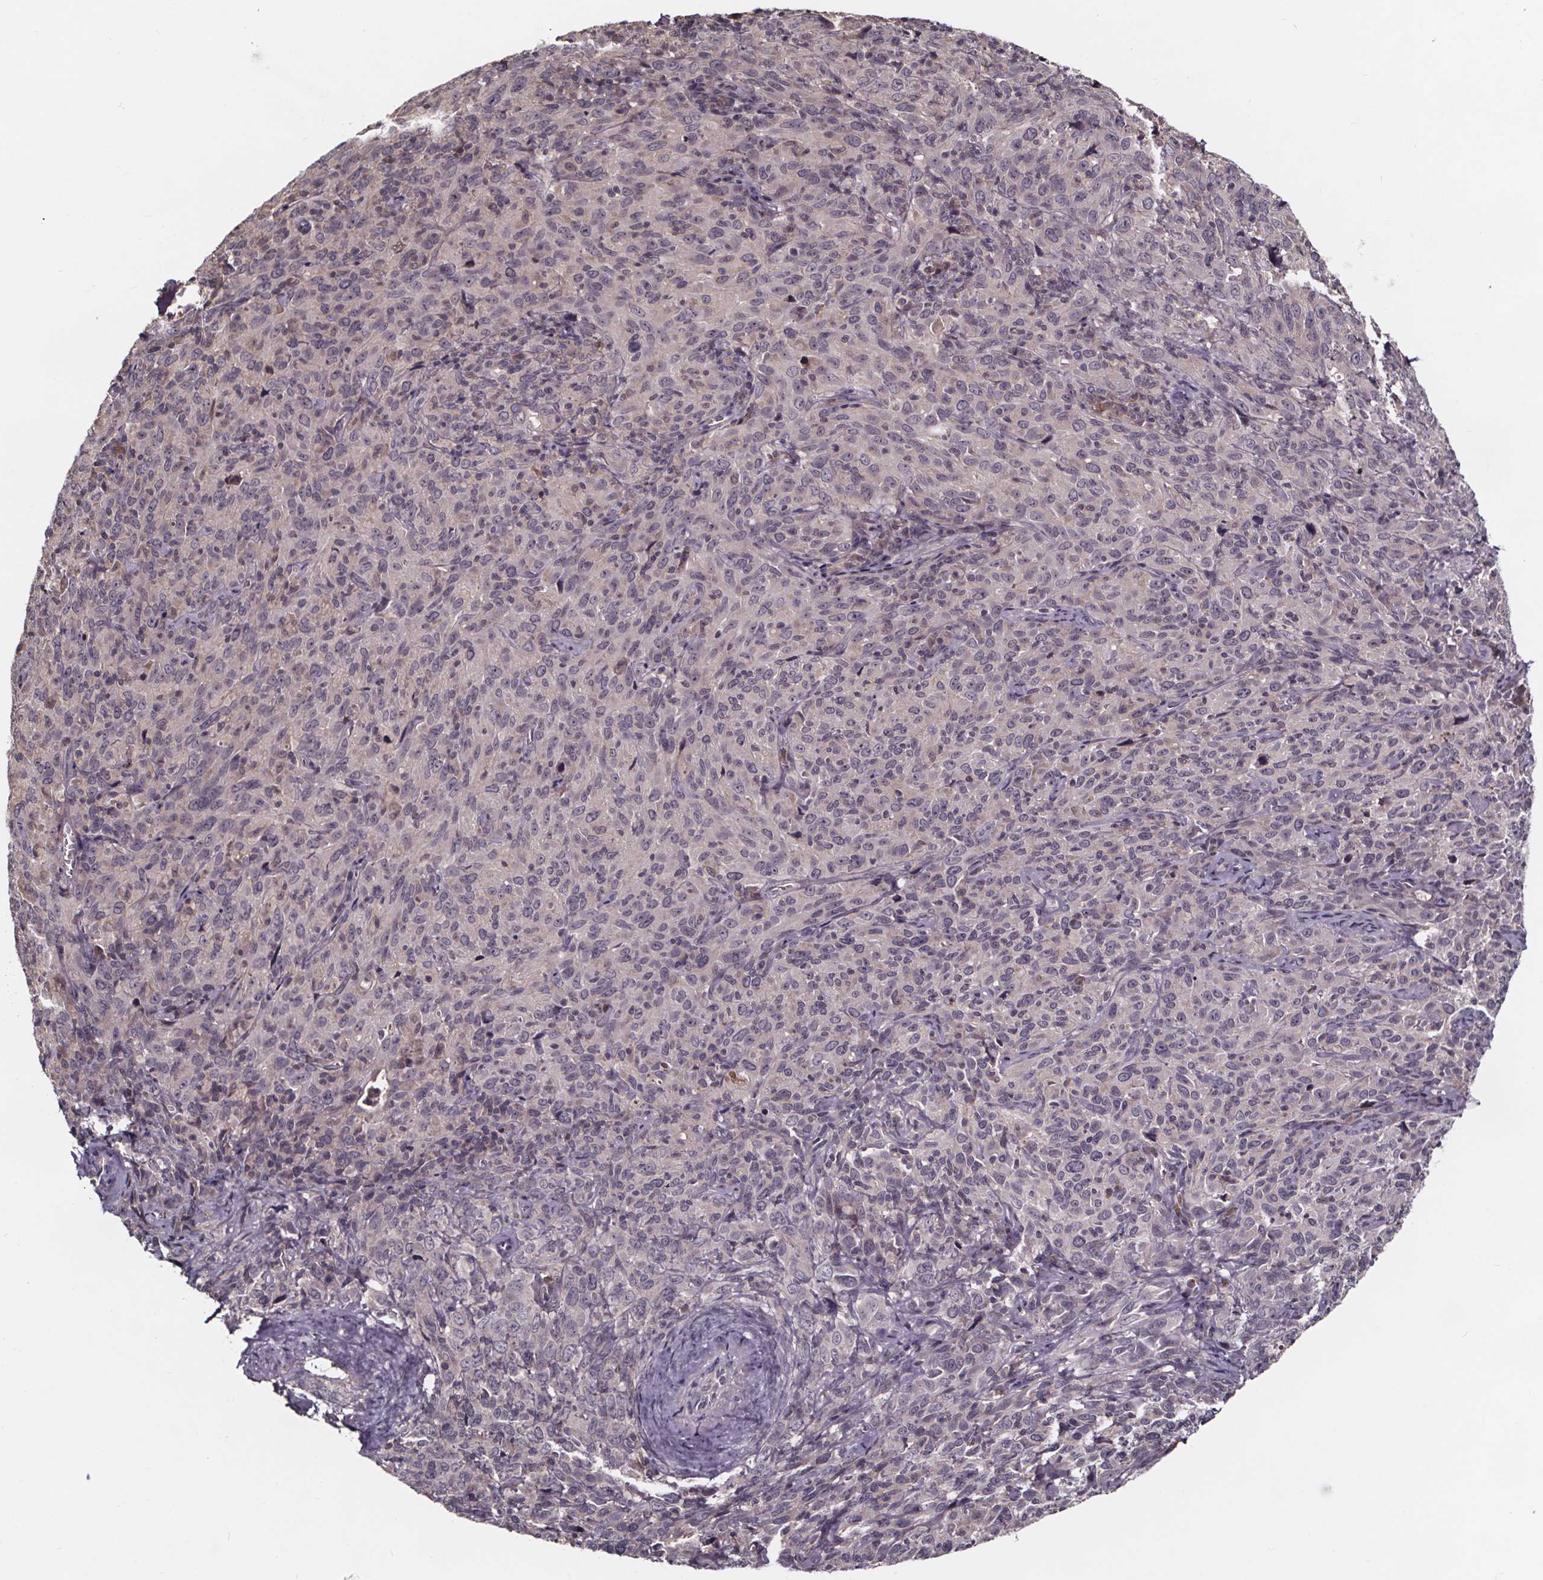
{"staining": {"intensity": "negative", "quantity": "none", "location": "none"}, "tissue": "cervical cancer", "cell_type": "Tumor cells", "image_type": "cancer", "snomed": [{"axis": "morphology", "description": "Squamous cell carcinoma, NOS"}, {"axis": "topography", "description": "Cervix"}], "caption": "Immunohistochemistry of cervical cancer (squamous cell carcinoma) displays no positivity in tumor cells.", "gene": "SMIM1", "patient": {"sex": "female", "age": 51}}